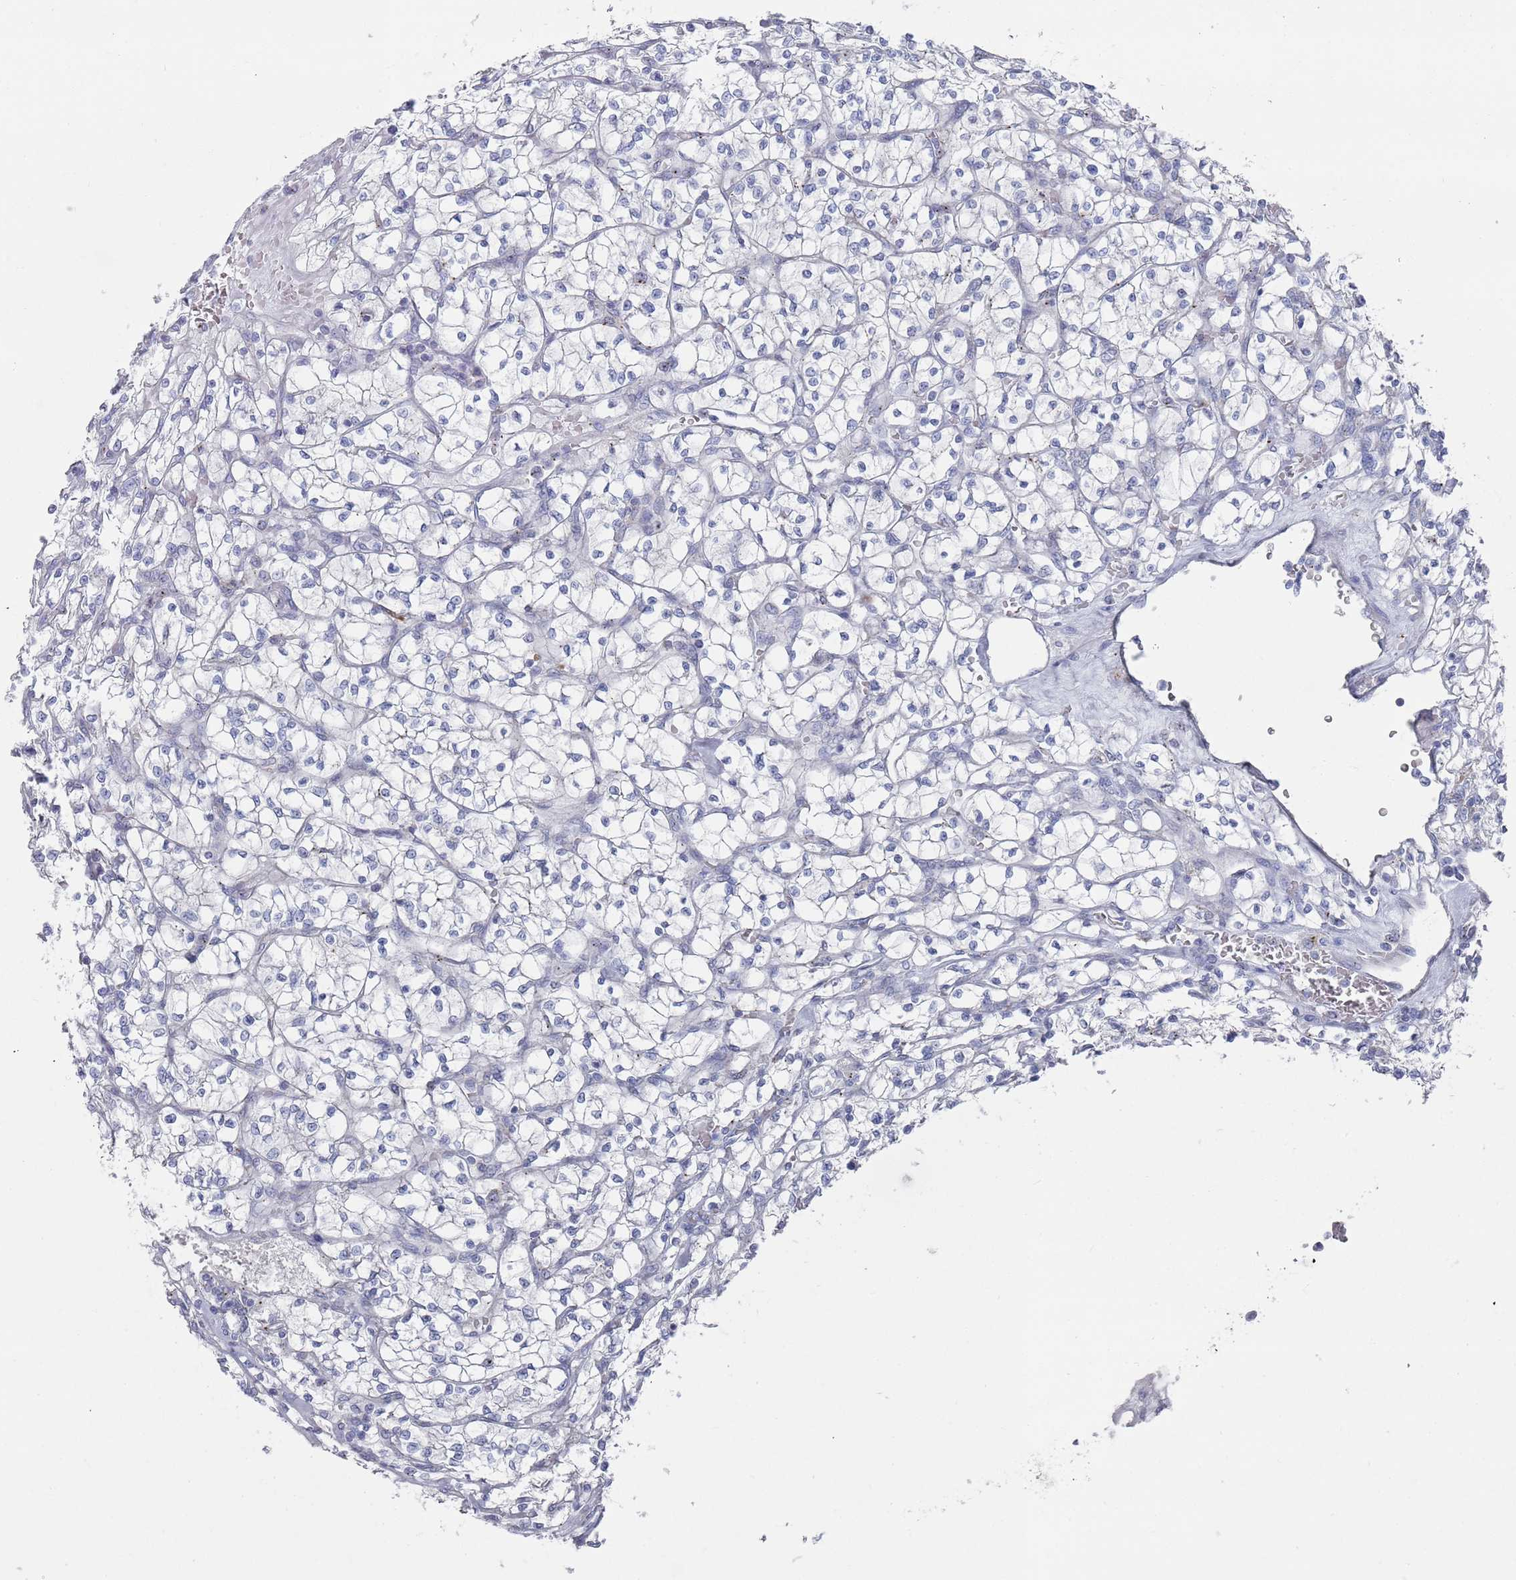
{"staining": {"intensity": "negative", "quantity": "none", "location": "none"}, "tissue": "renal cancer", "cell_type": "Tumor cells", "image_type": "cancer", "snomed": [{"axis": "morphology", "description": "Adenocarcinoma, NOS"}, {"axis": "topography", "description": "Kidney"}], "caption": "This is a photomicrograph of immunohistochemistry staining of renal adenocarcinoma, which shows no expression in tumor cells. Brightfield microscopy of immunohistochemistry stained with DAB (3,3'-diaminobenzidine) (brown) and hematoxylin (blue), captured at high magnification.", "gene": "MAT1A", "patient": {"sex": "female", "age": 64}}